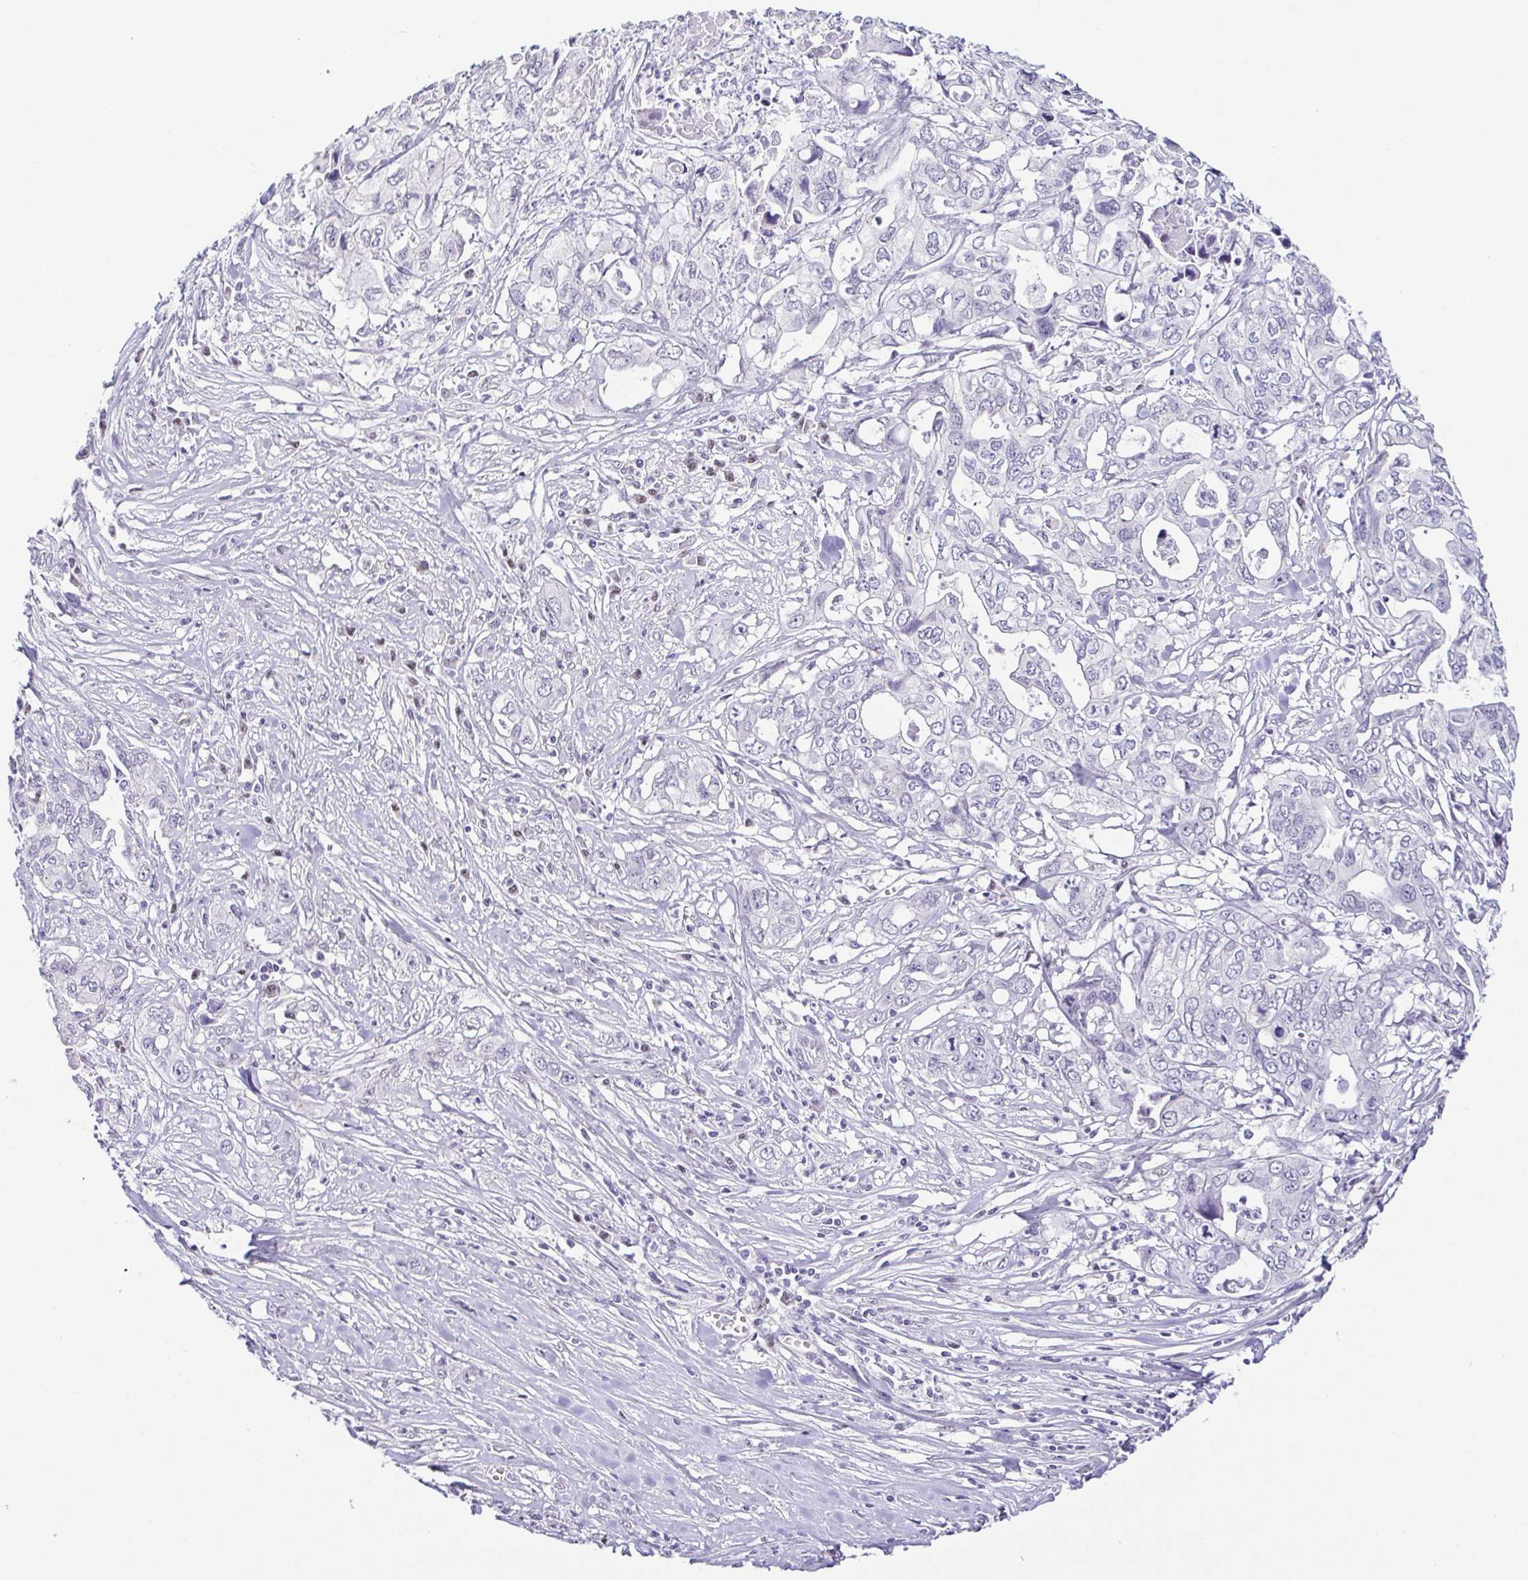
{"staining": {"intensity": "negative", "quantity": "none", "location": "none"}, "tissue": "pancreatic cancer", "cell_type": "Tumor cells", "image_type": "cancer", "snomed": [{"axis": "morphology", "description": "Adenocarcinoma, NOS"}, {"axis": "topography", "description": "Pancreas"}], "caption": "Human pancreatic cancer stained for a protein using immunohistochemistry exhibits no staining in tumor cells.", "gene": "TCF3", "patient": {"sex": "male", "age": 68}}